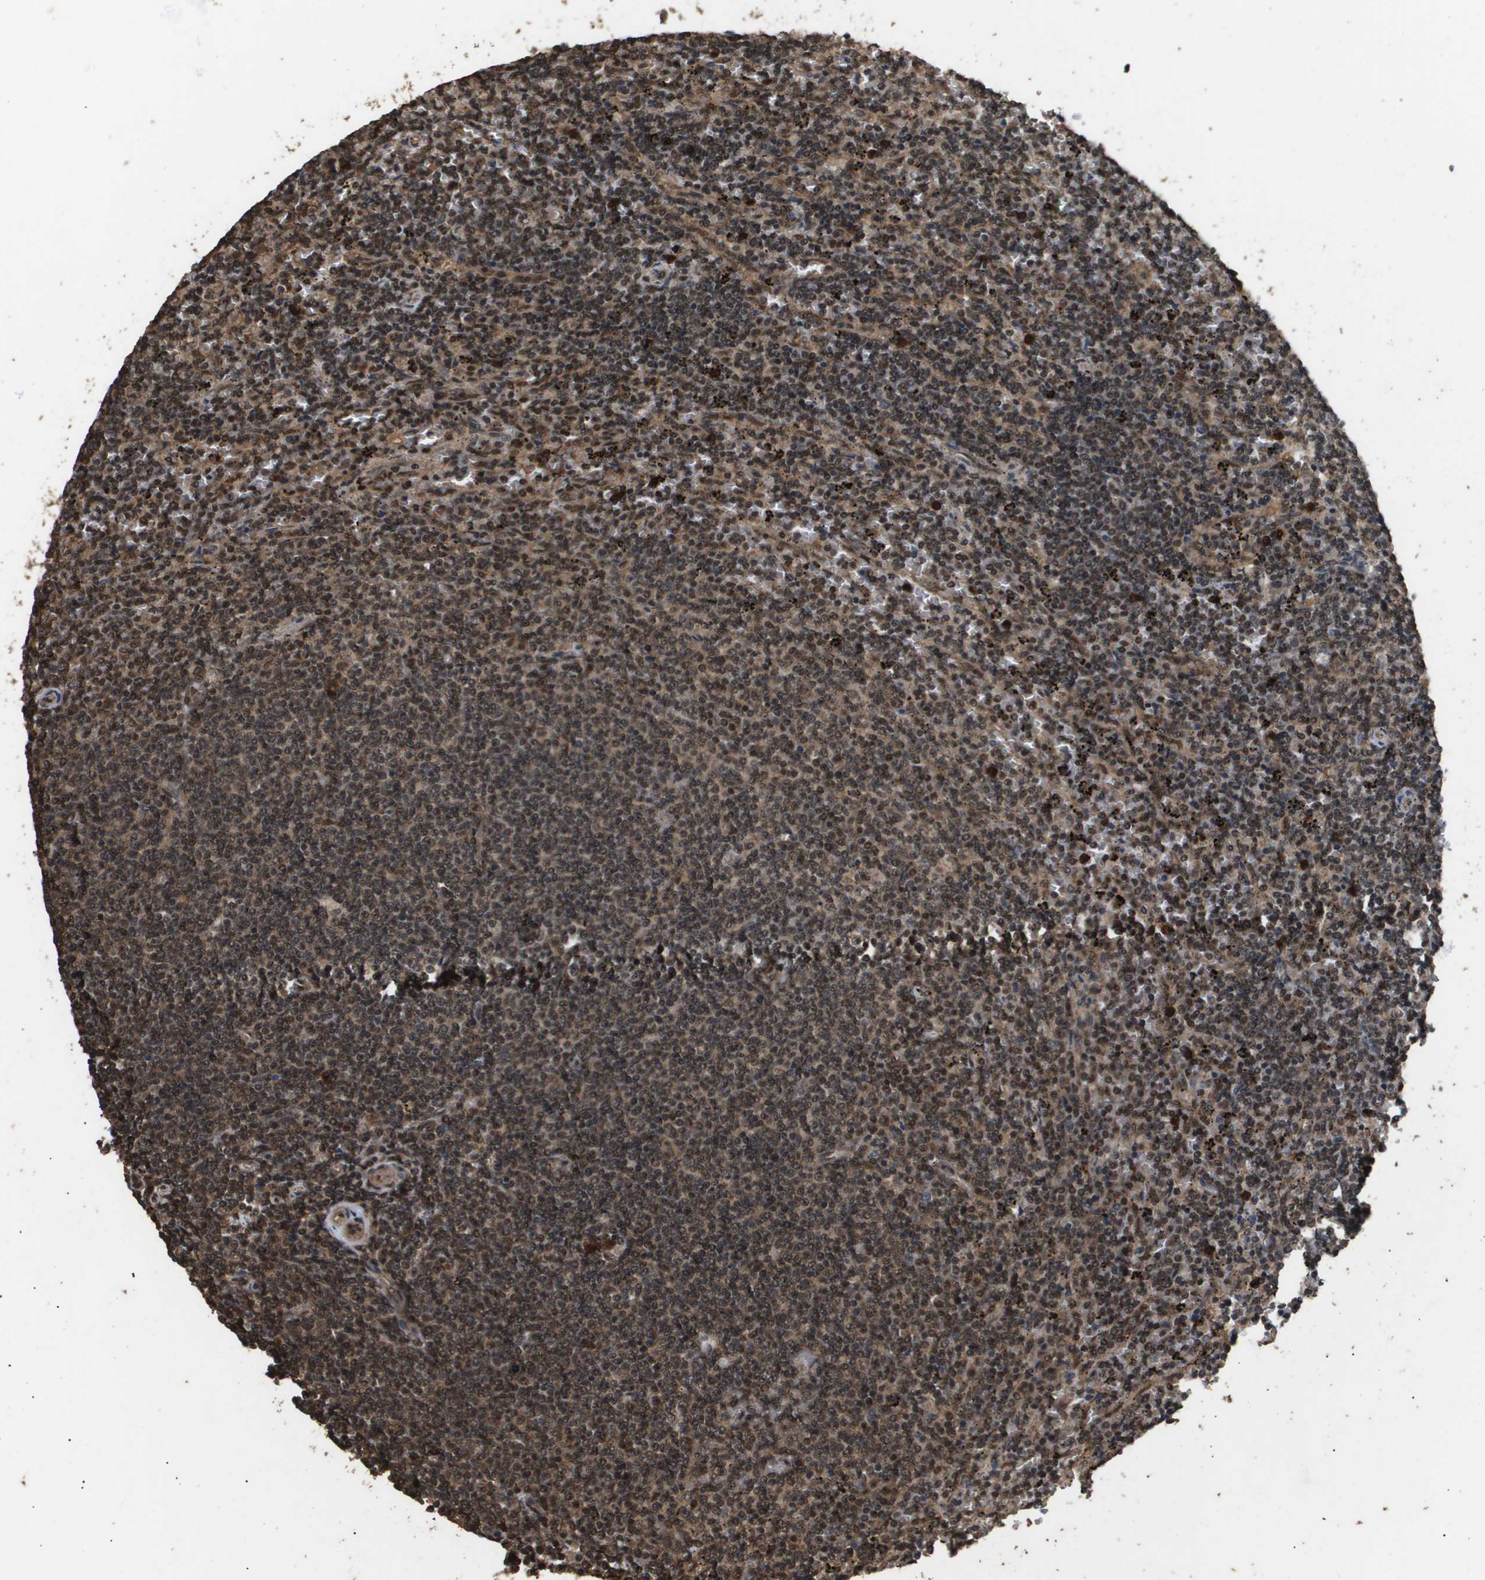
{"staining": {"intensity": "moderate", "quantity": ">75%", "location": "cytoplasmic/membranous,nuclear"}, "tissue": "lymphoma", "cell_type": "Tumor cells", "image_type": "cancer", "snomed": [{"axis": "morphology", "description": "Malignant lymphoma, non-Hodgkin's type, Low grade"}, {"axis": "topography", "description": "Spleen"}], "caption": "Brown immunohistochemical staining in human malignant lymphoma, non-Hodgkin's type (low-grade) displays moderate cytoplasmic/membranous and nuclear expression in approximately >75% of tumor cells.", "gene": "ING1", "patient": {"sex": "female", "age": 50}}